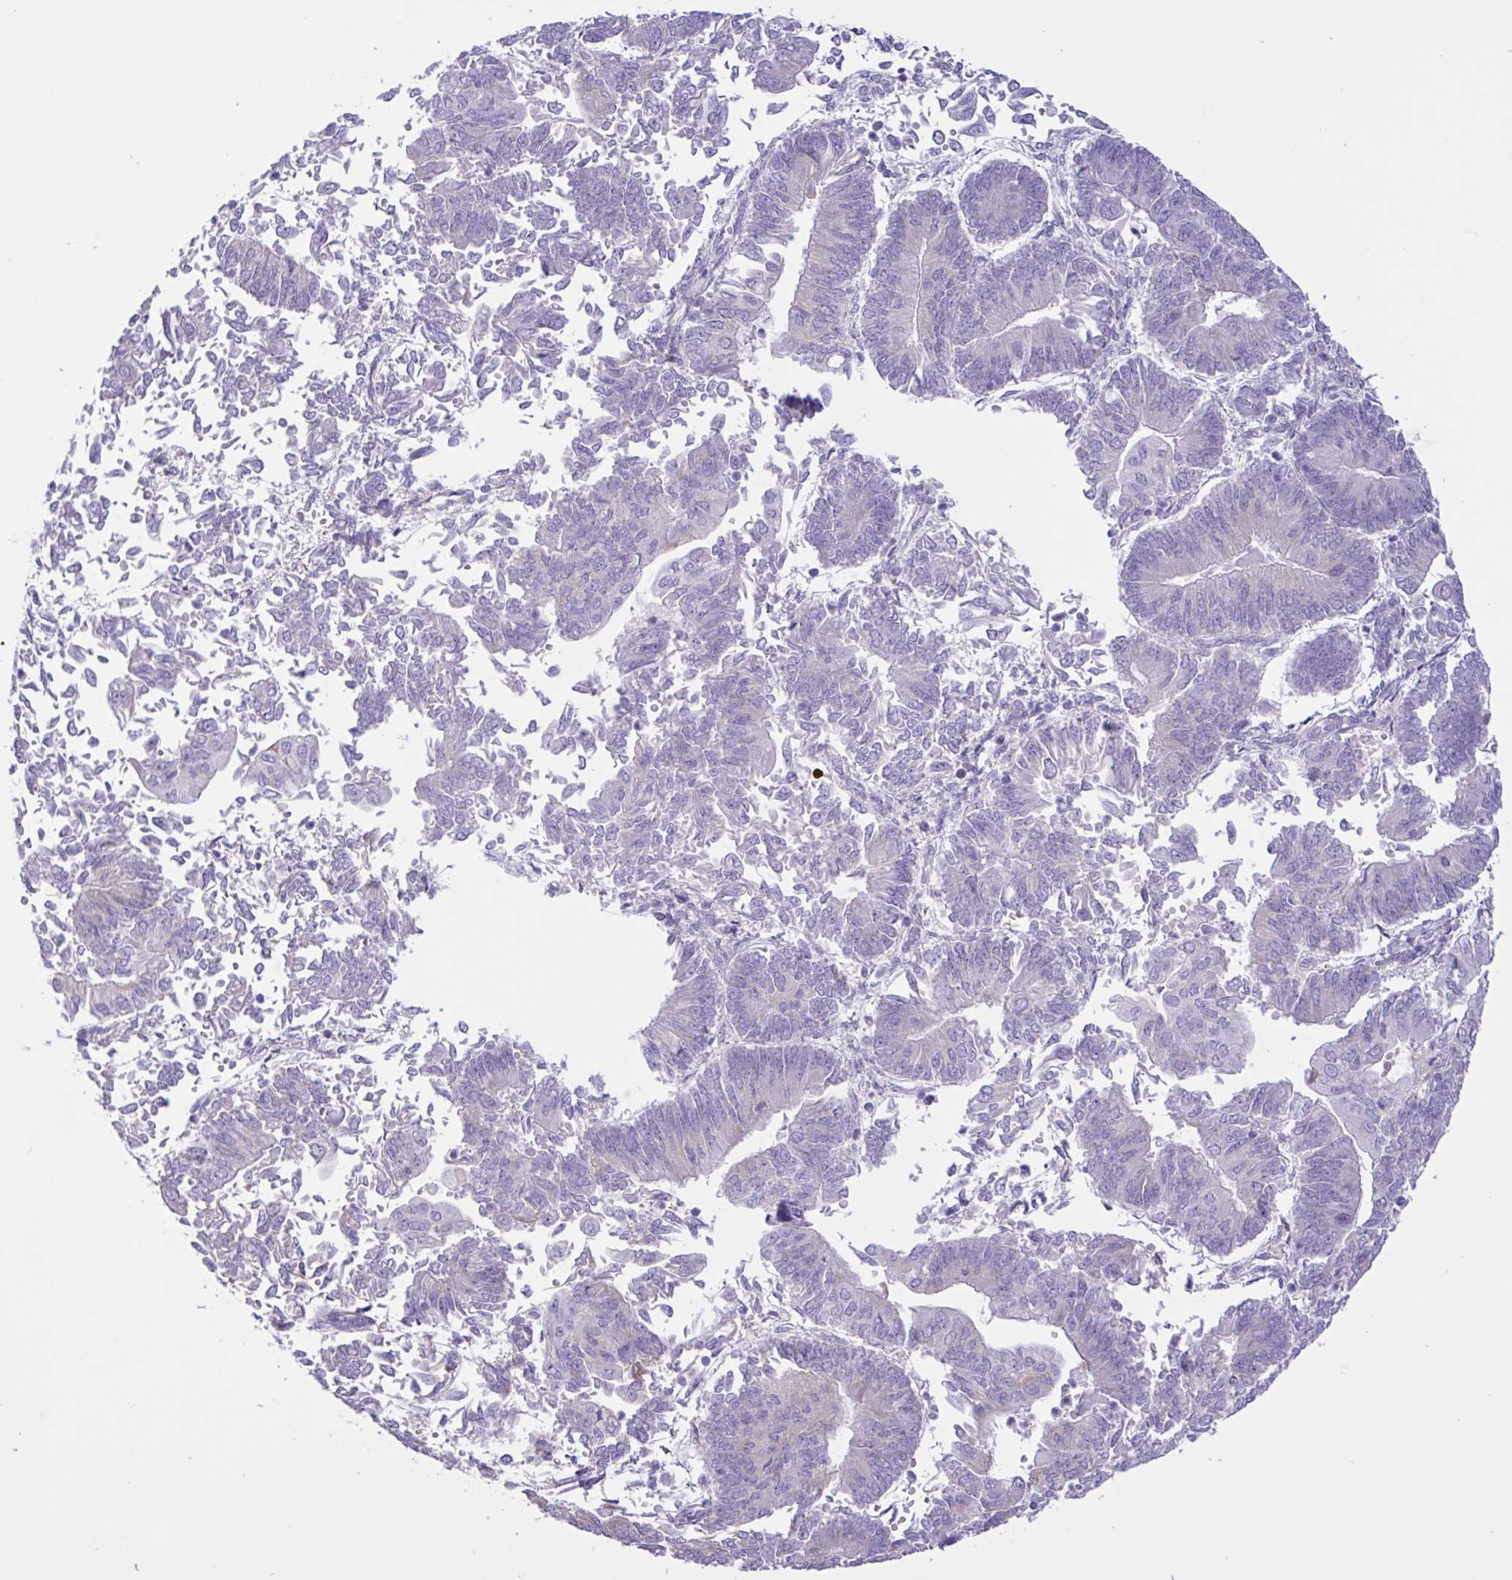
{"staining": {"intensity": "negative", "quantity": "none", "location": "none"}, "tissue": "endometrial cancer", "cell_type": "Tumor cells", "image_type": "cancer", "snomed": [{"axis": "morphology", "description": "Adenocarcinoma, NOS"}, {"axis": "topography", "description": "Endometrium"}], "caption": "Tumor cells are negative for protein expression in human adenocarcinoma (endometrial).", "gene": "DSC3", "patient": {"sex": "female", "age": 65}}